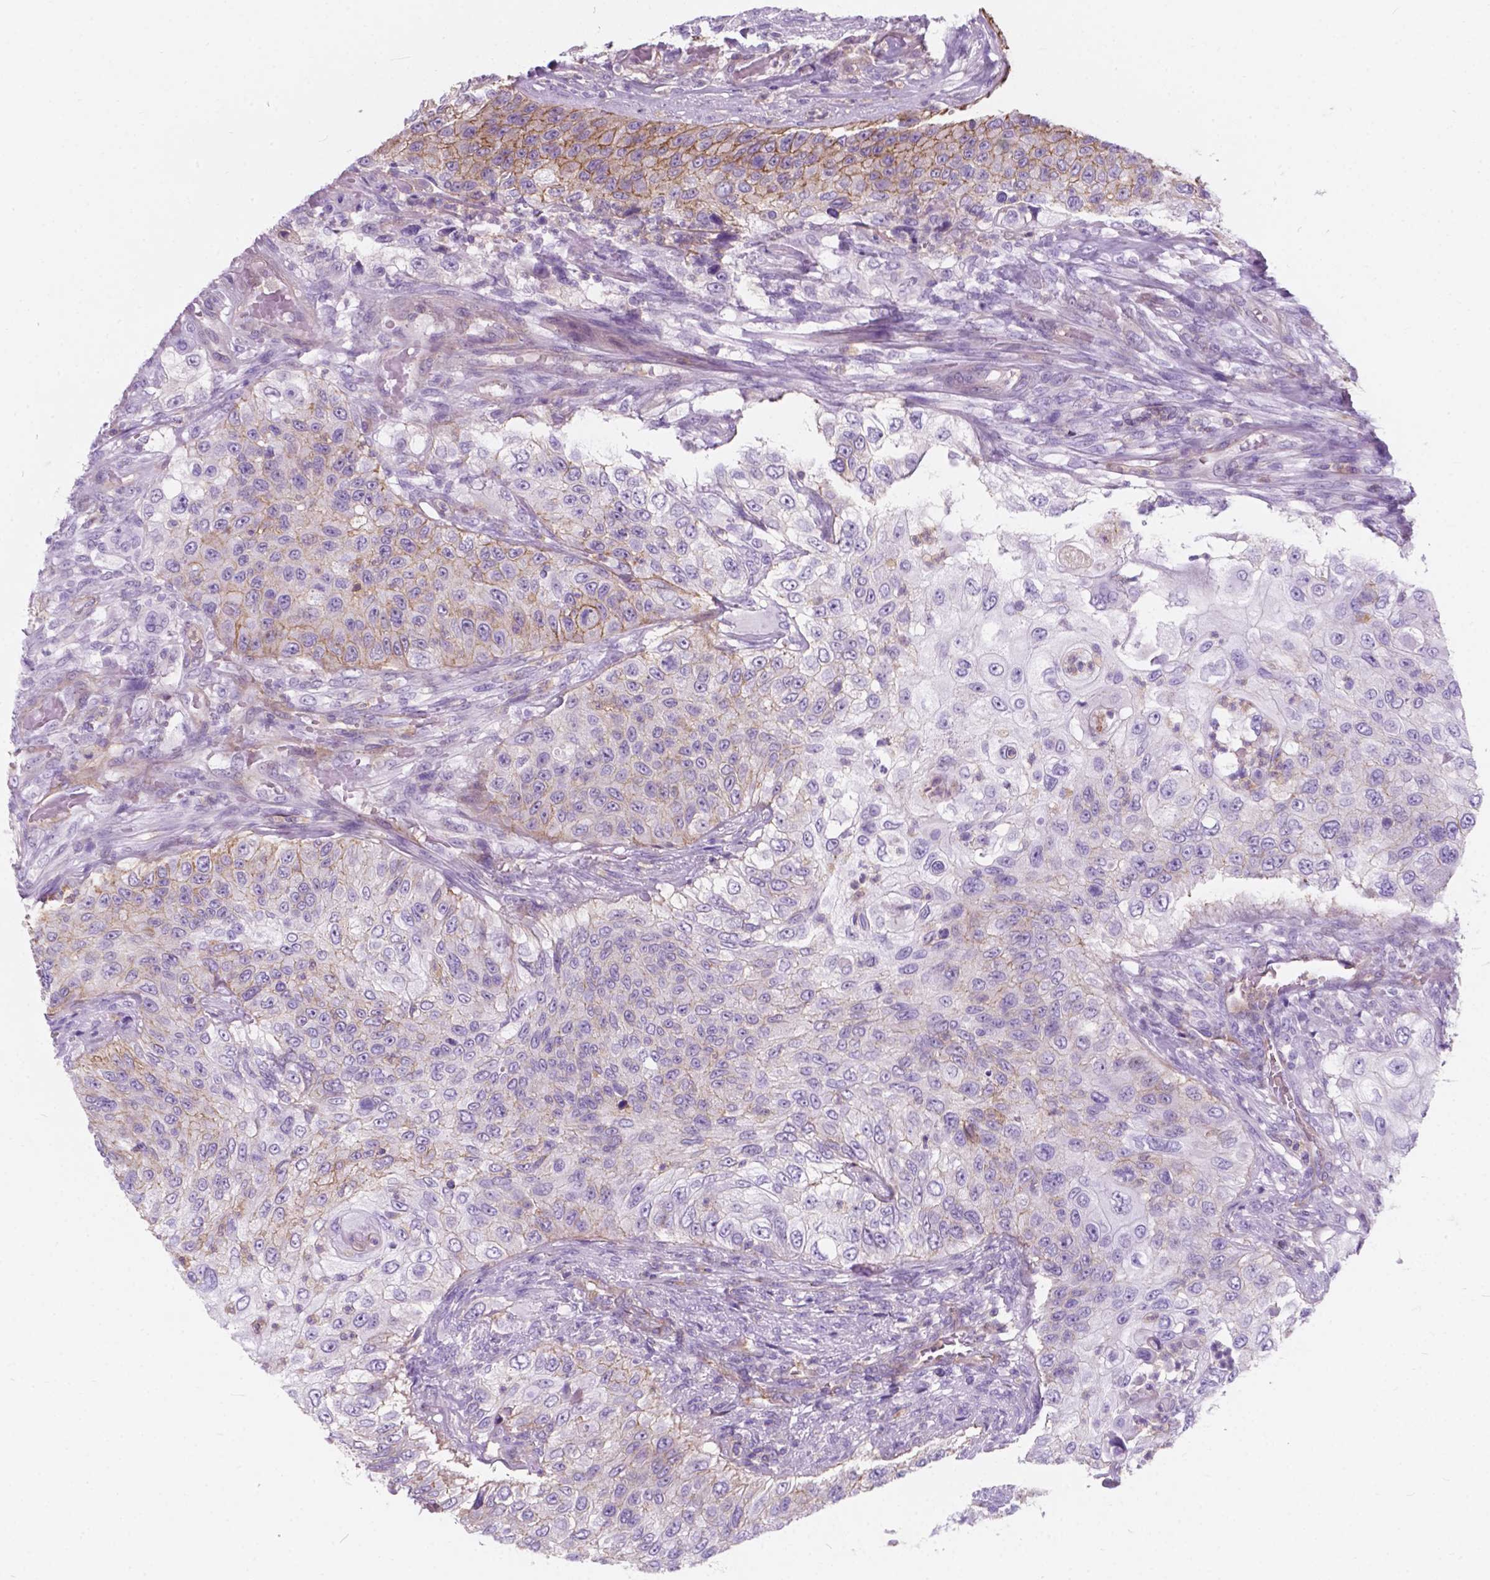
{"staining": {"intensity": "moderate", "quantity": "<25%", "location": "cytoplasmic/membranous"}, "tissue": "urothelial cancer", "cell_type": "Tumor cells", "image_type": "cancer", "snomed": [{"axis": "morphology", "description": "Urothelial carcinoma, High grade"}, {"axis": "topography", "description": "Urinary bladder"}], "caption": "High-grade urothelial carcinoma stained with DAB IHC exhibits low levels of moderate cytoplasmic/membranous staining in about <25% of tumor cells.", "gene": "KIAA0040", "patient": {"sex": "female", "age": 60}}